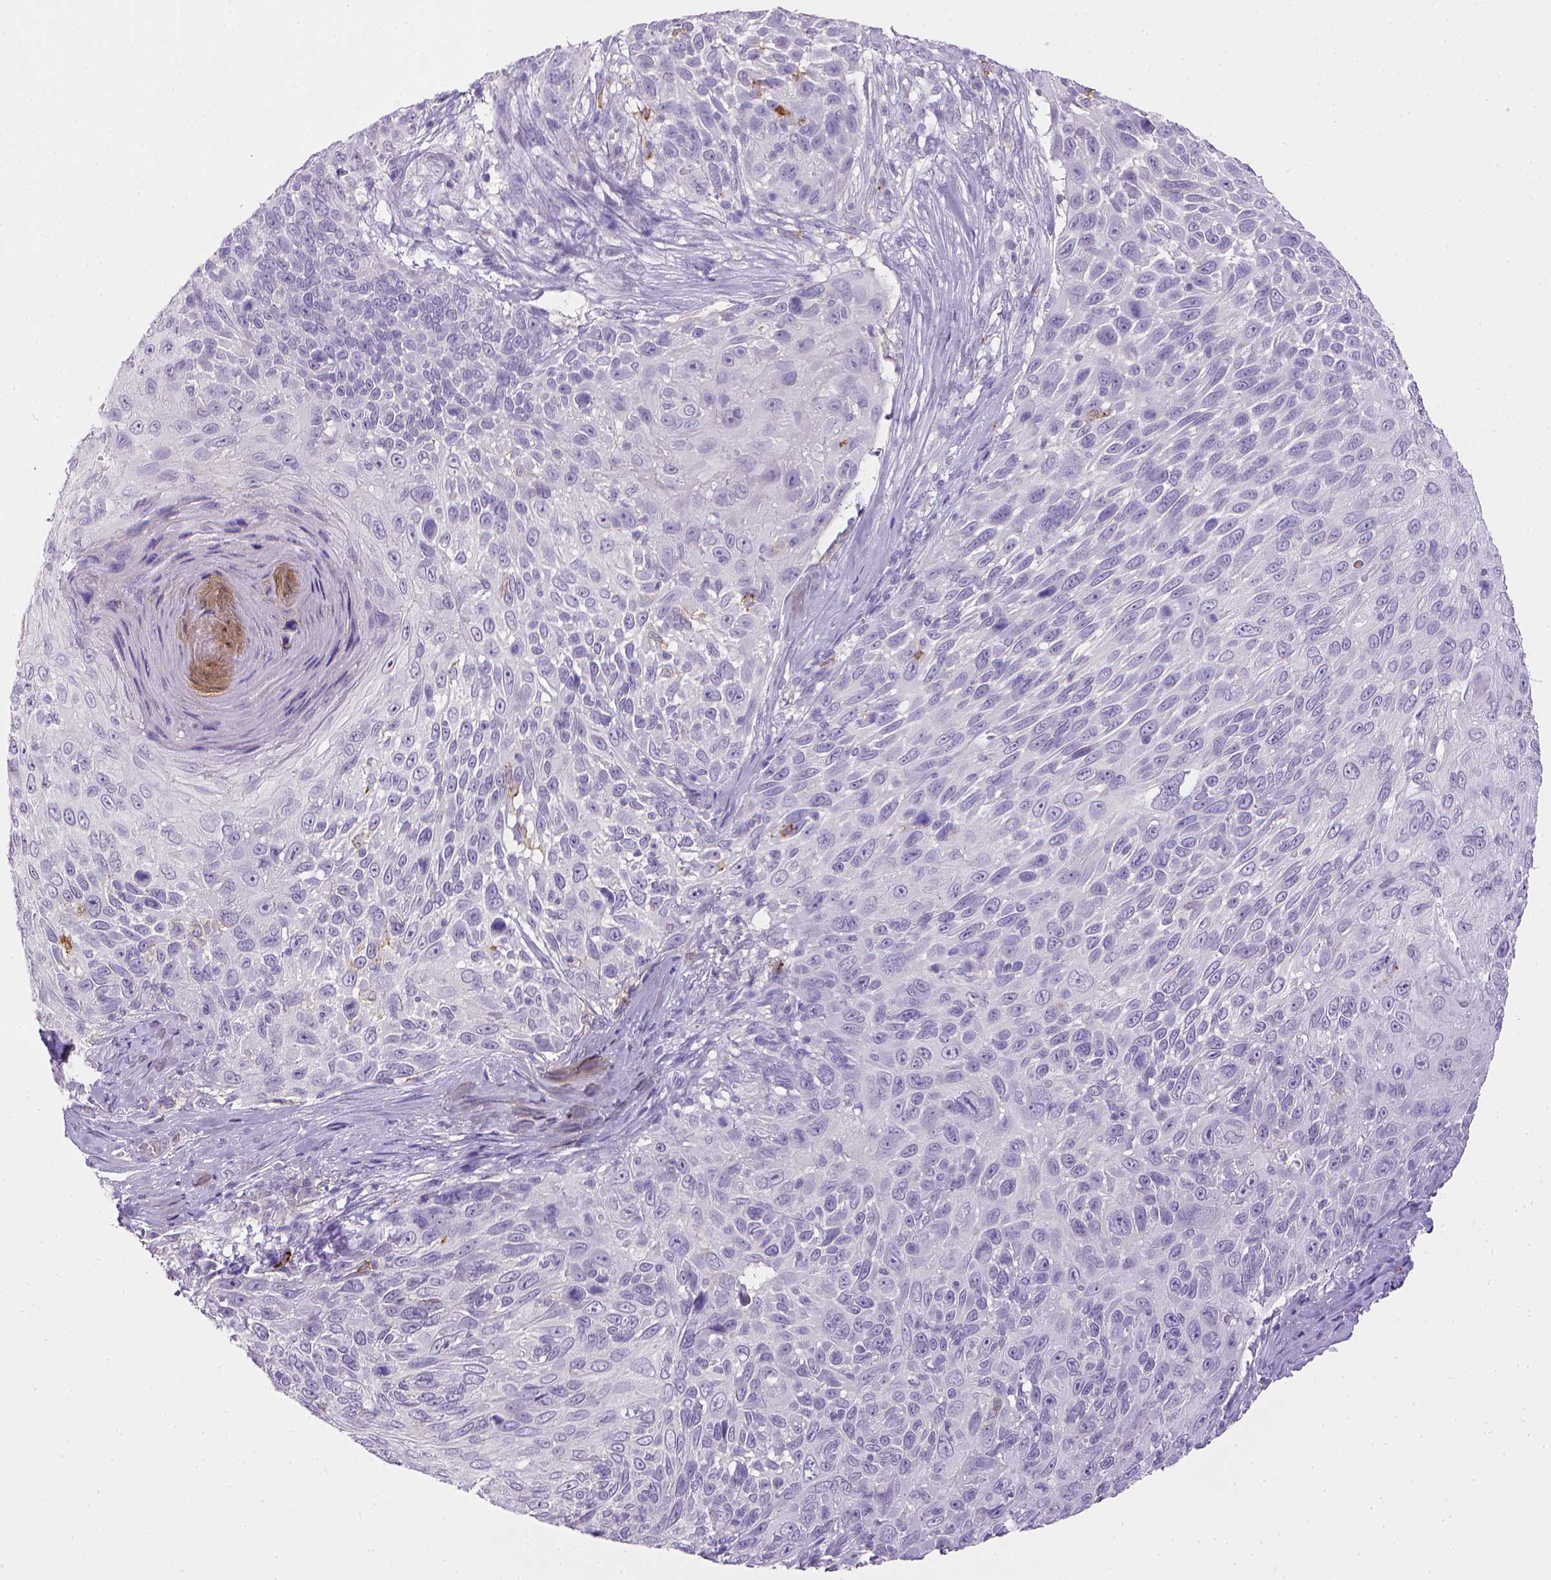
{"staining": {"intensity": "negative", "quantity": "none", "location": "none"}, "tissue": "skin cancer", "cell_type": "Tumor cells", "image_type": "cancer", "snomed": [{"axis": "morphology", "description": "Squamous cell carcinoma, NOS"}, {"axis": "topography", "description": "Skin"}], "caption": "Photomicrograph shows no significant protein staining in tumor cells of skin cancer.", "gene": "ITGAM", "patient": {"sex": "male", "age": 92}}